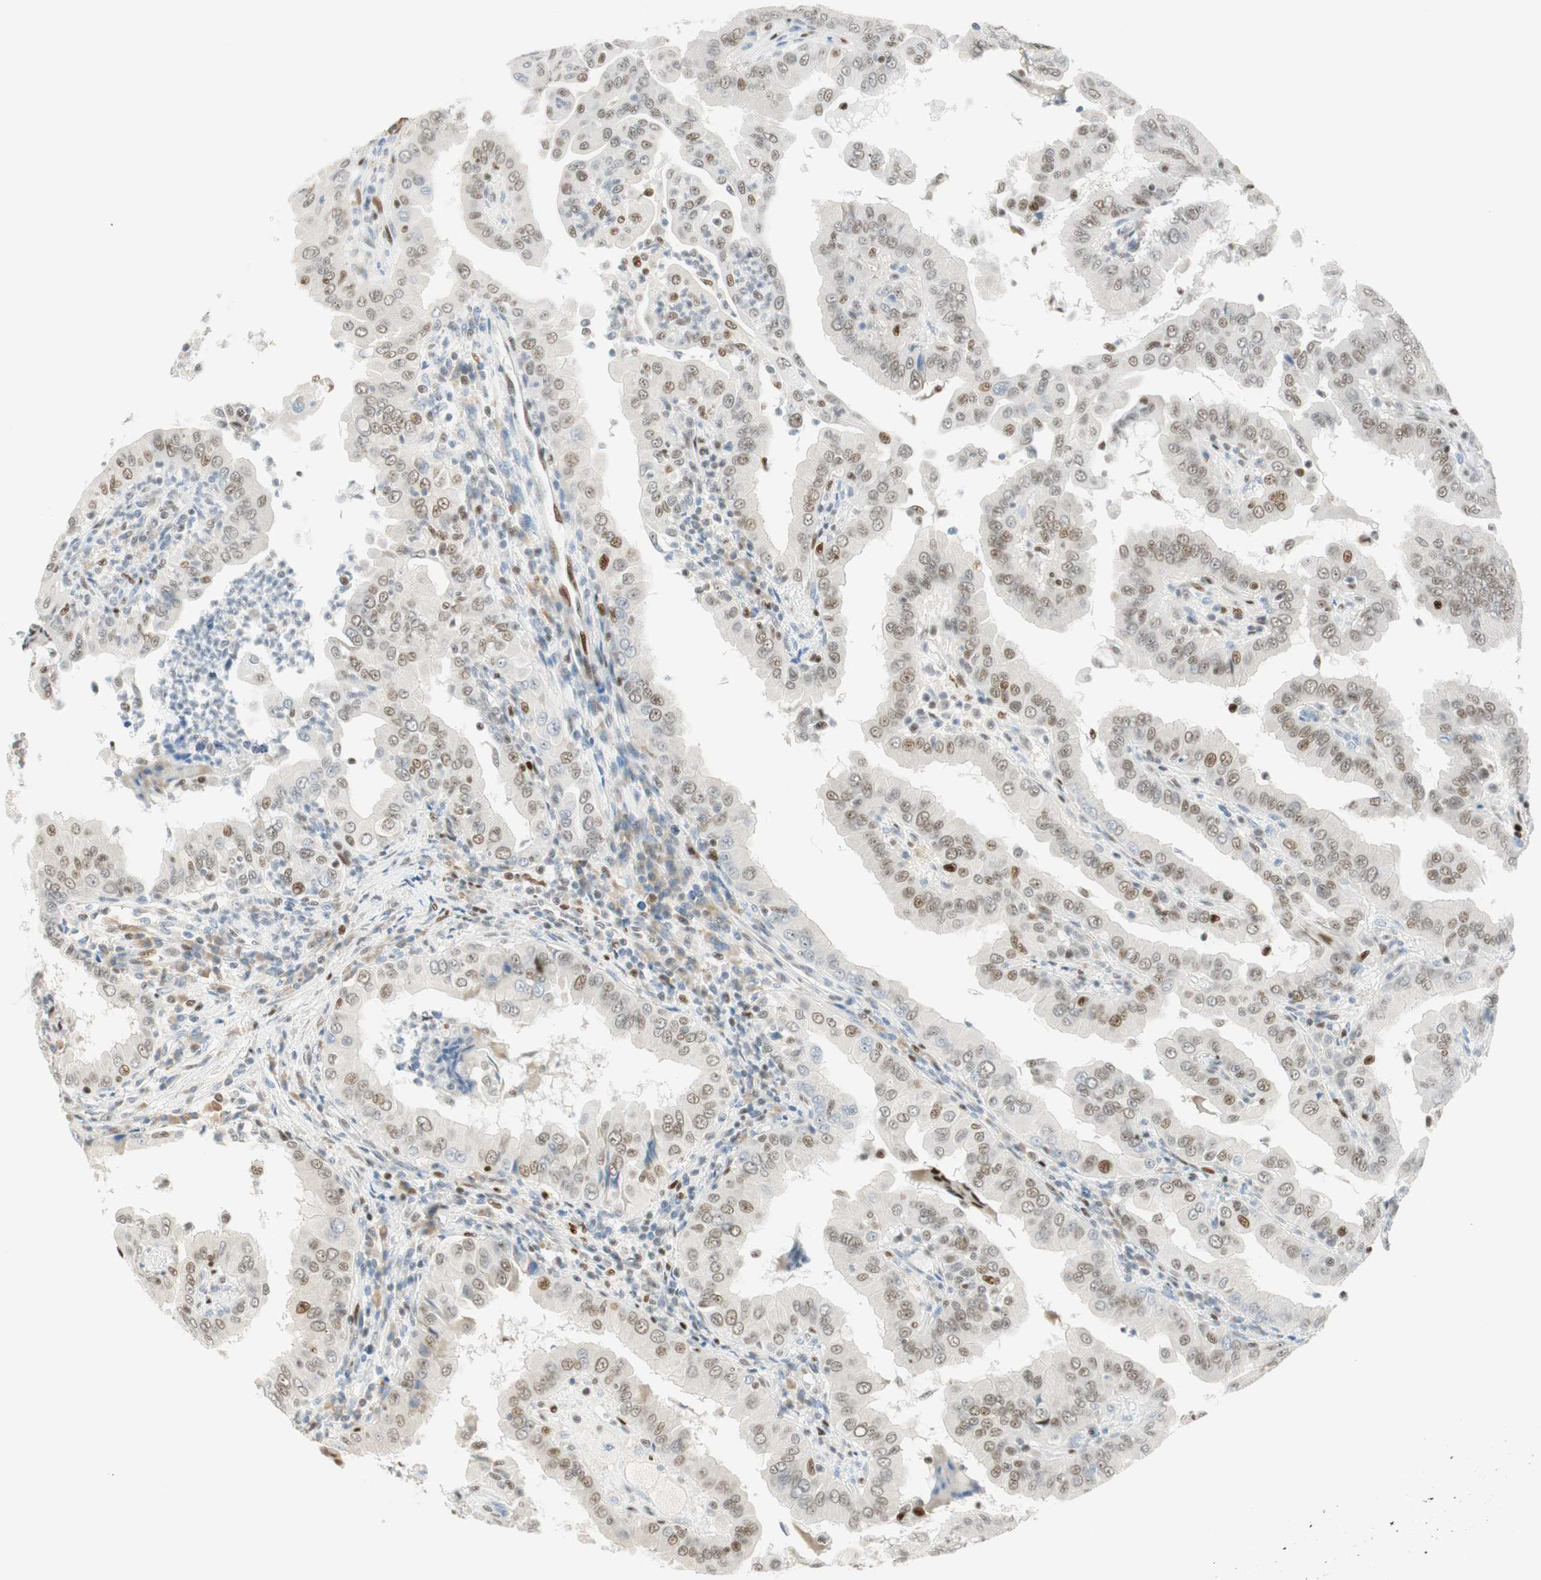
{"staining": {"intensity": "moderate", "quantity": ">75%", "location": "nuclear"}, "tissue": "thyroid cancer", "cell_type": "Tumor cells", "image_type": "cancer", "snomed": [{"axis": "morphology", "description": "Papillary adenocarcinoma, NOS"}, {"axis": "topography", "description": "Thyroid gland"}], "caption": "A brown stain labels moderate nuclear expression of a protein in human thyroid papillary adenocarcinoma tumor cells. Immunohistochemistry stains the protein in brown and the nuclei are stained blue.", "gene": "MSX2", "patient": {"sex": "male", "age": 33}}